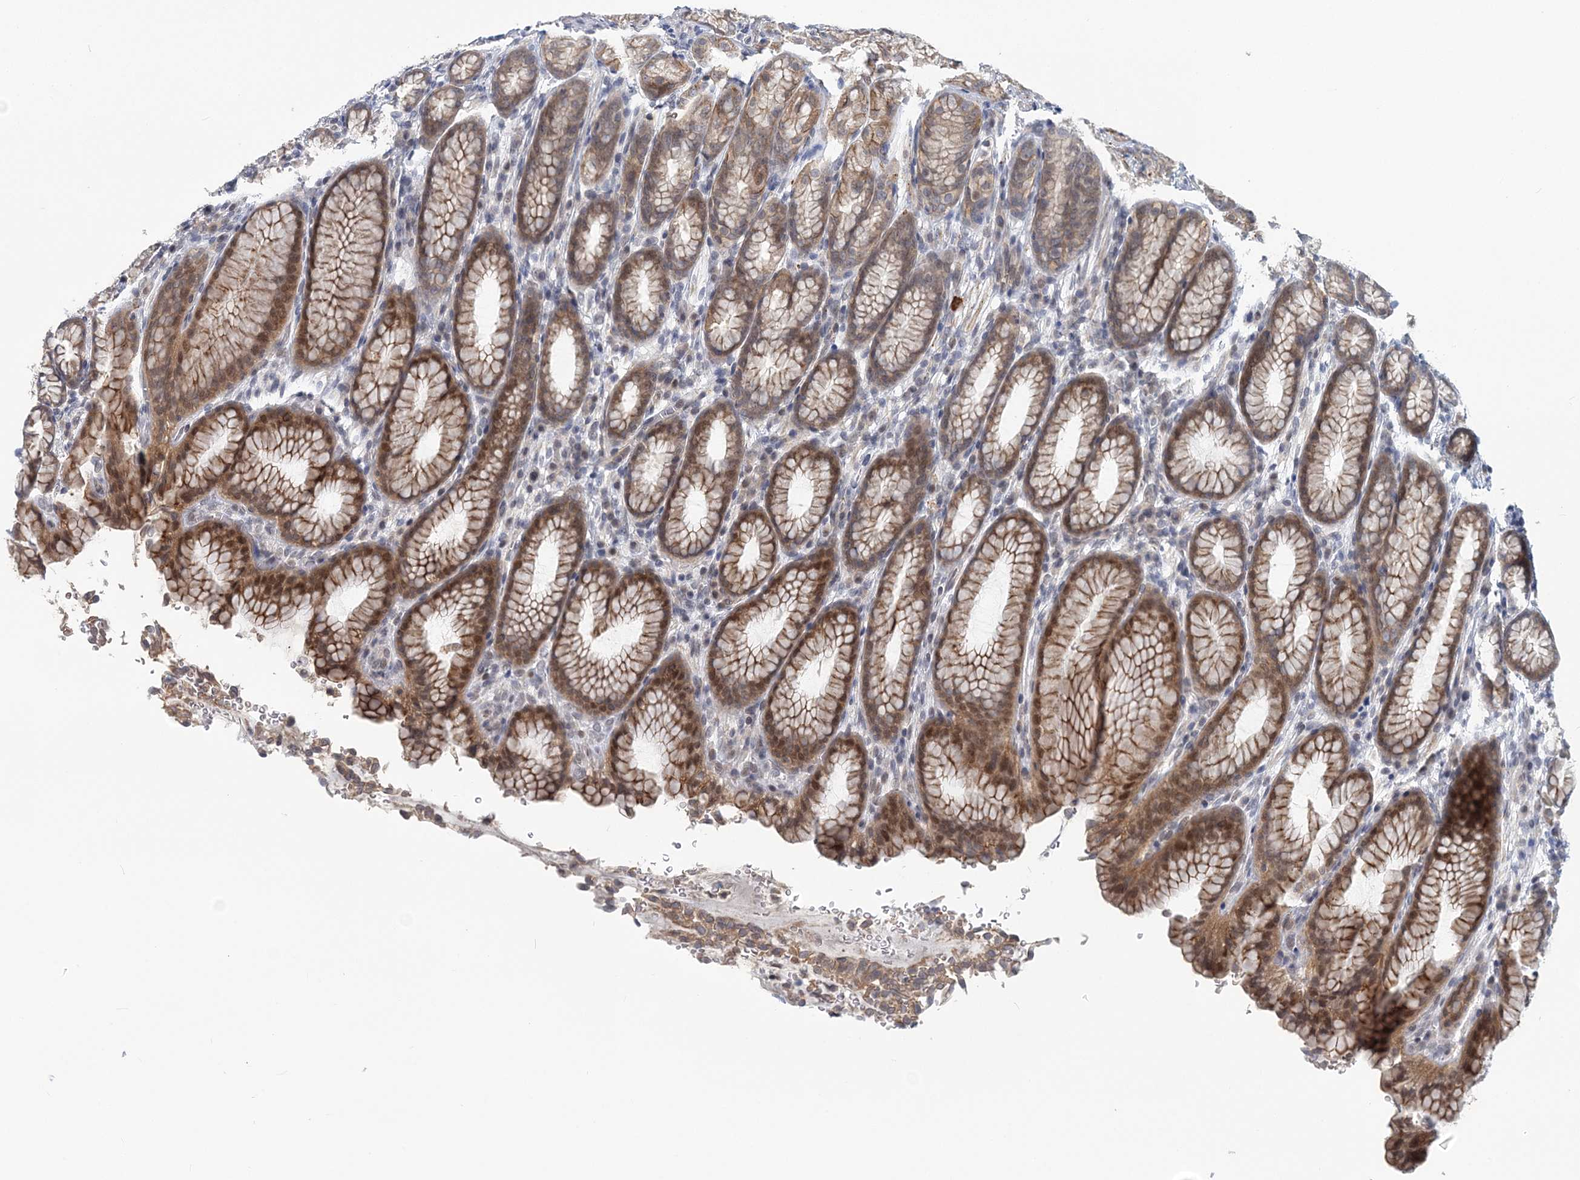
{"staining": {"intensity": "moderate", "quantity": ">75%", "location": "cytoplasmic/membranous,nuclear"}, "tissue": "stomach", "cell_type": "Glandular cells", "image_type": "normal", "snomed": [{"axis": "morphology", "description": "Normal tissue, NOS"}, {"axis": "topography", "description": "Stomach"}], "caption": "Glandular cells demonstrate moderate cytoplasmic/membranous,nuclear expression in approximately >75% of cells in unremarkable stomach.", "gene": "HYCC2", "patient": {"sex": "male", "age": 42}}